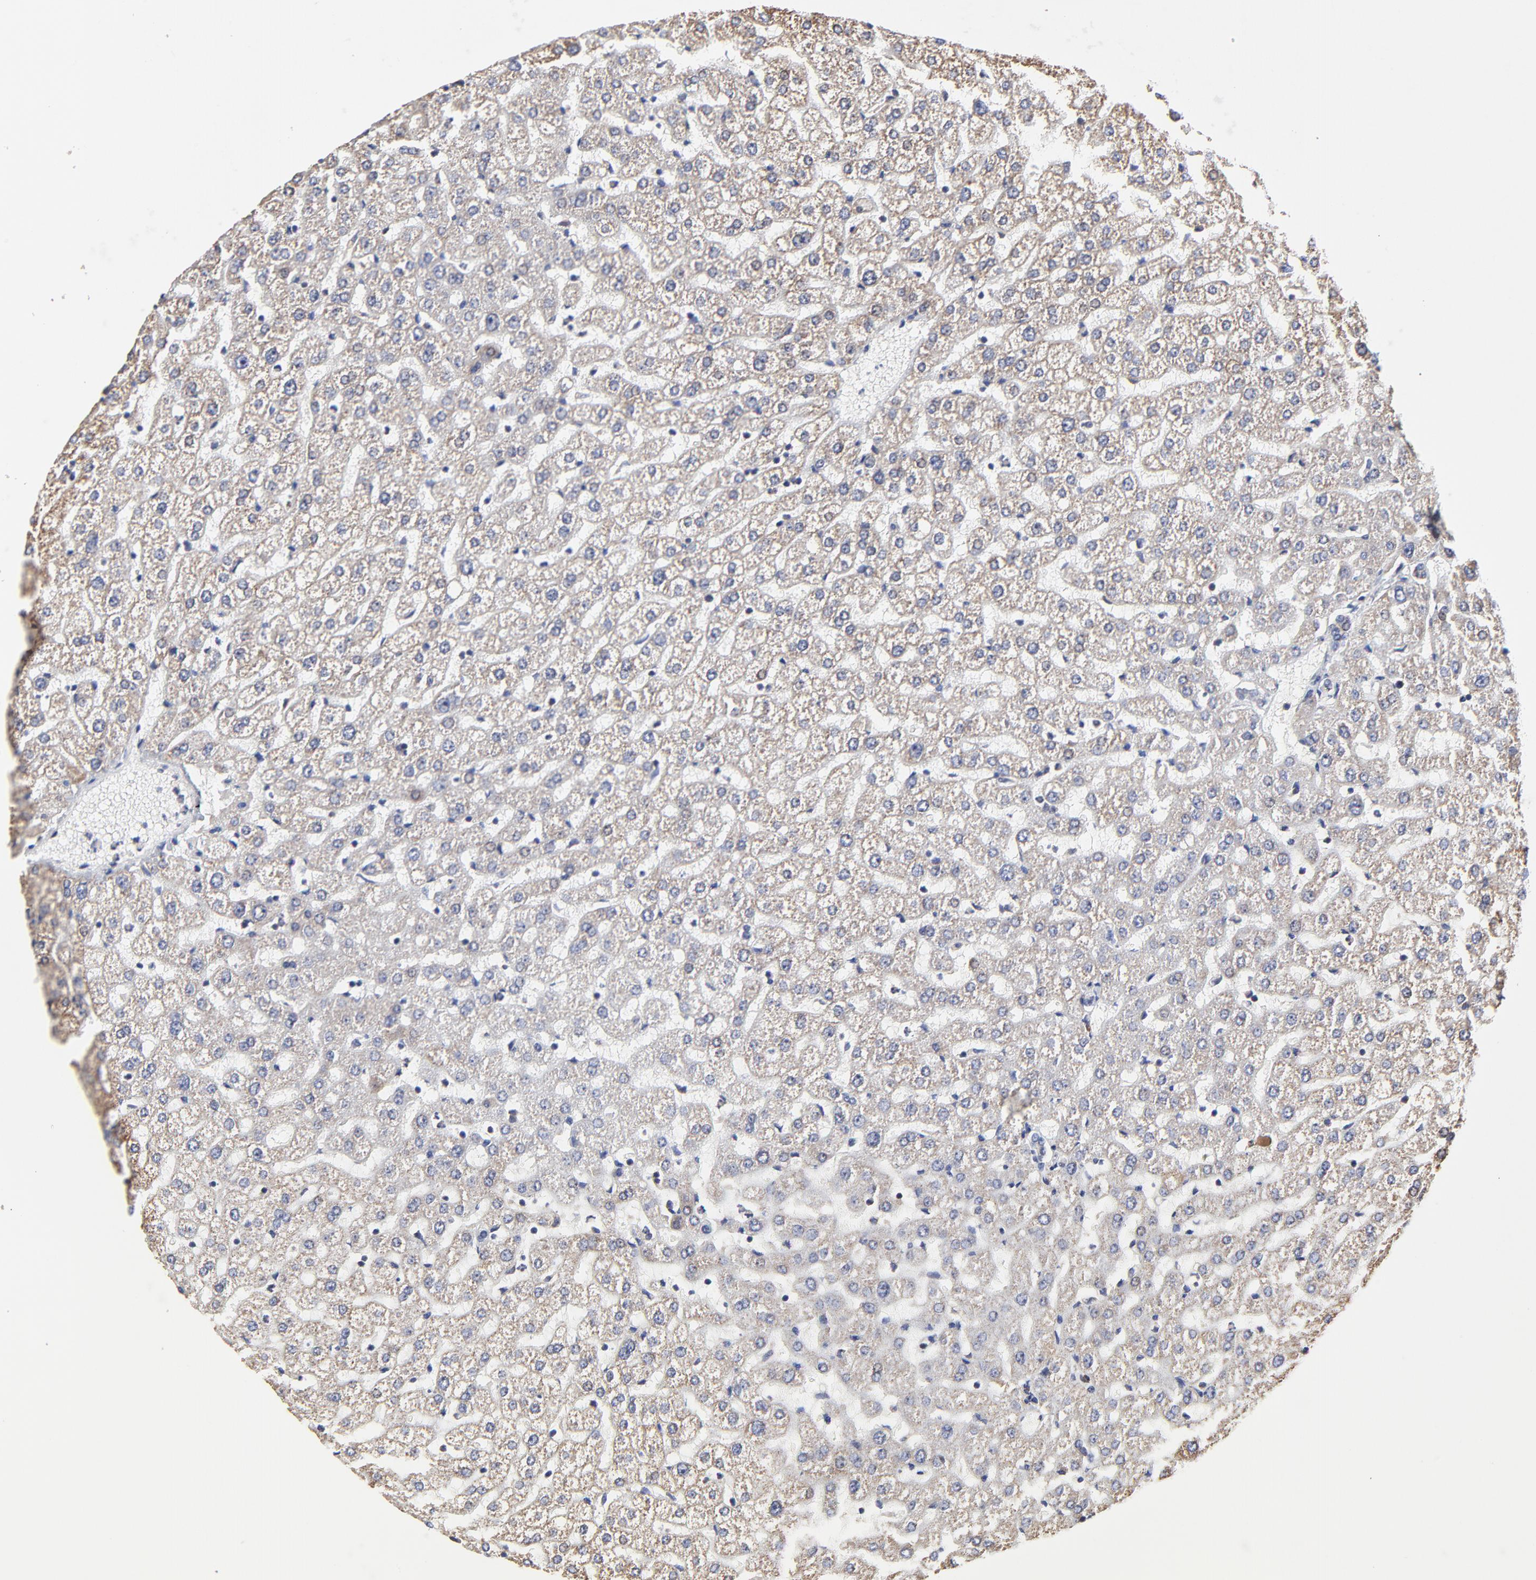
{"staining": {"intensity": "negative", "quantity": "none", "location": "none"}, "tissue": "liver", "cell_type": "Cholangiocytes", "image_type": "normal", "snomed": [{"axis": "morphology", "description": "Normal tissue, NOS"}, {"axis": "morphology", "description": "Fibrosis, NOS"}, {"axis": "topography", "description": "Liver"}], "caption": "A micrograph of human liver is negative for staining in cholangiocytes. (Immunohistochemistry, brightfield microscopy, high magnification).", "gene": "ZNF550", "patient": {"sex": "female", "age": 29}}